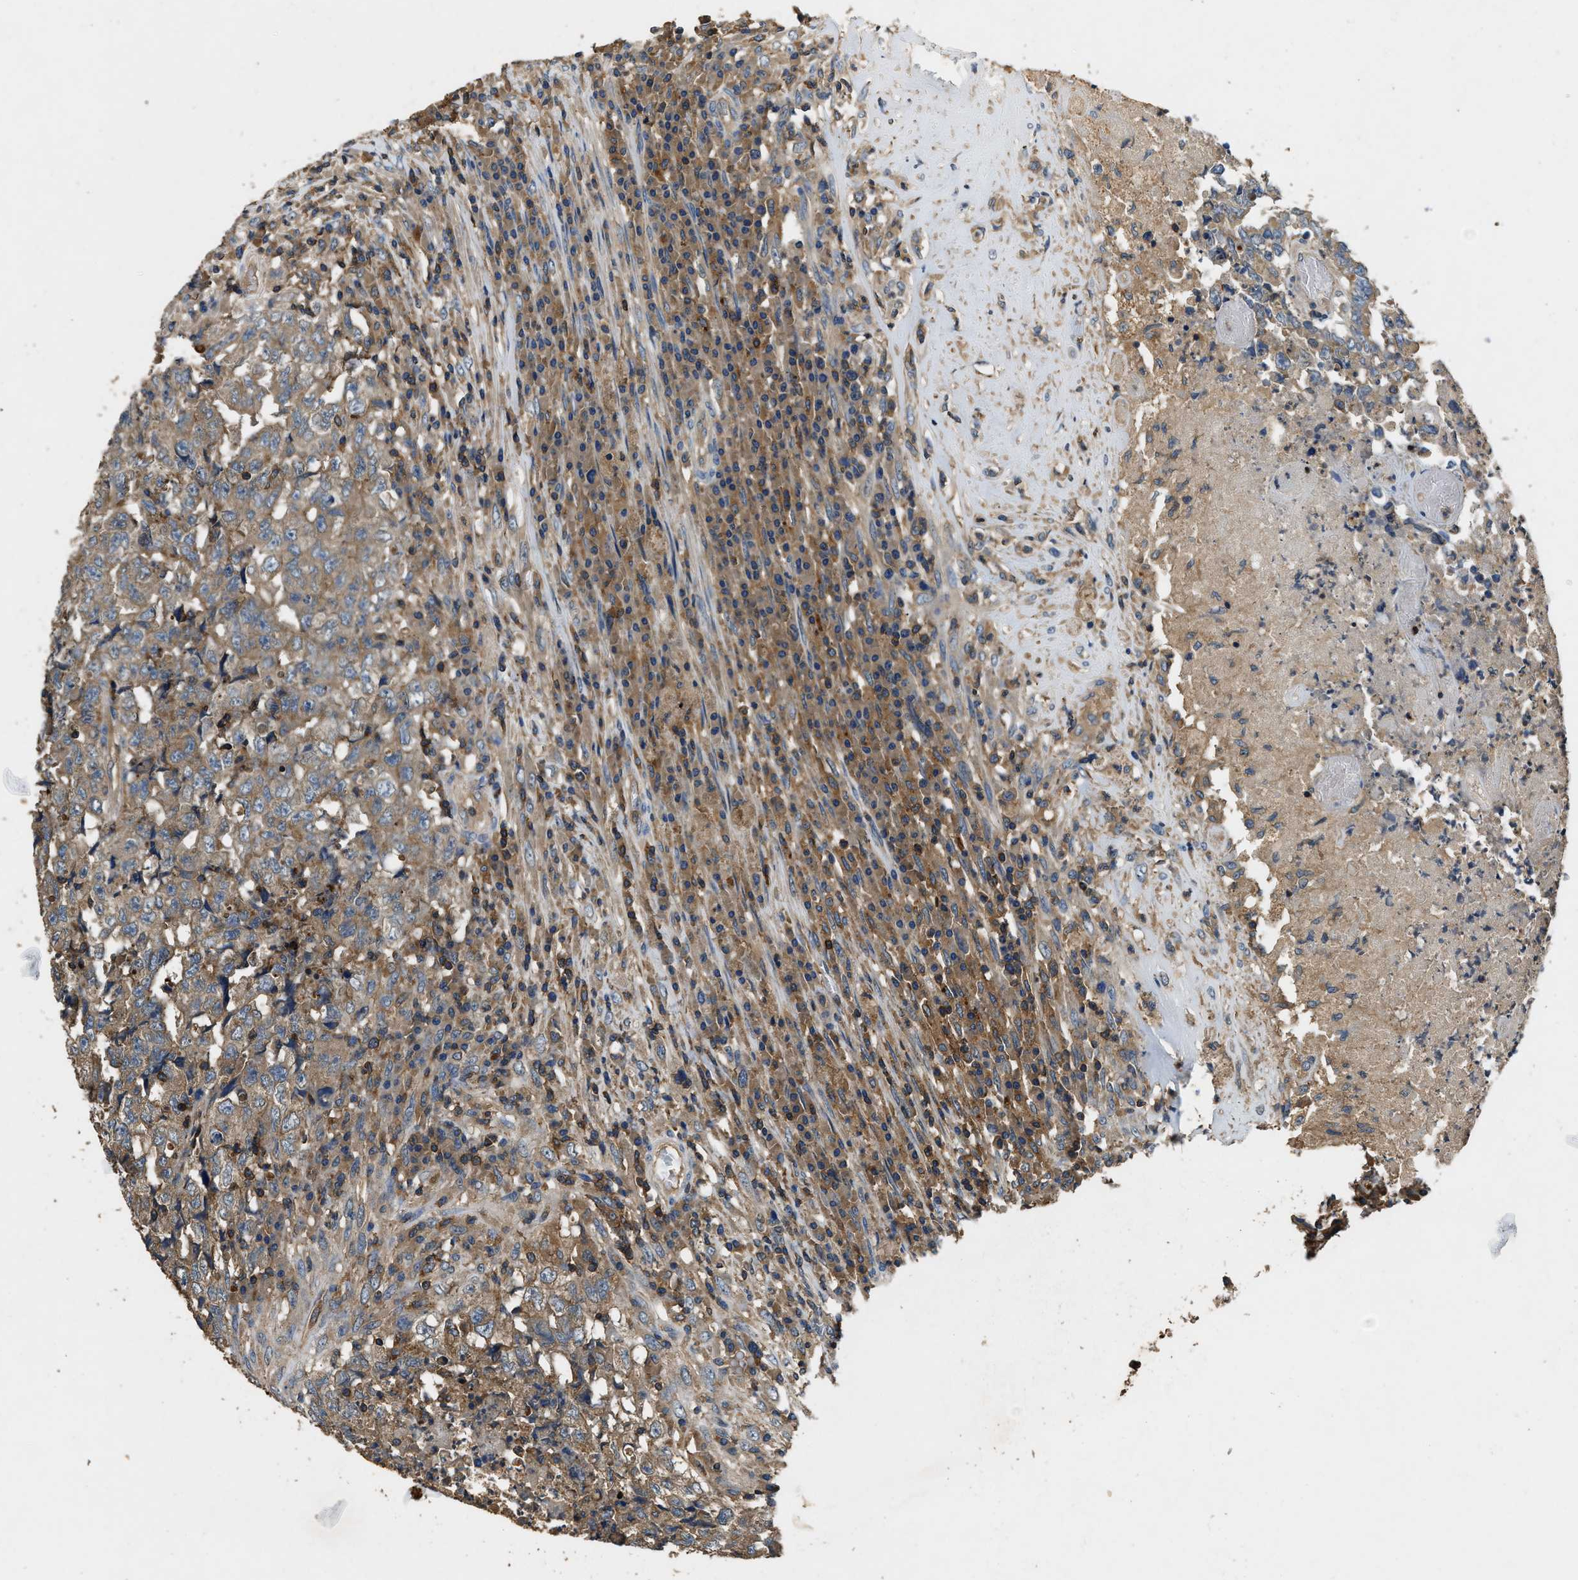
{"staining": {"intensity": "weak", "quantity": "25%-75%", "location": "cytoplasmic/membranous"}, "tissue": "testis cancer", "cell_type": "Tumor cells", "image_type": "cancer", "snomed": [{"axis": "morphology", "description": "Necrosis, NOS"}, {"axis": "morphology", "description": "Carcinoma, Embryonal, NOS"}, {"axis": "topography", "description": "Testis"}], "caption": "Brown immunohistochemical staining in testis cancer displays weak cytoplasmic/membranous expression in approximately 25%-75% of tumor cells.", "gene": "BLOC1S1", "patient": {"sex": "male", "age": 19}}